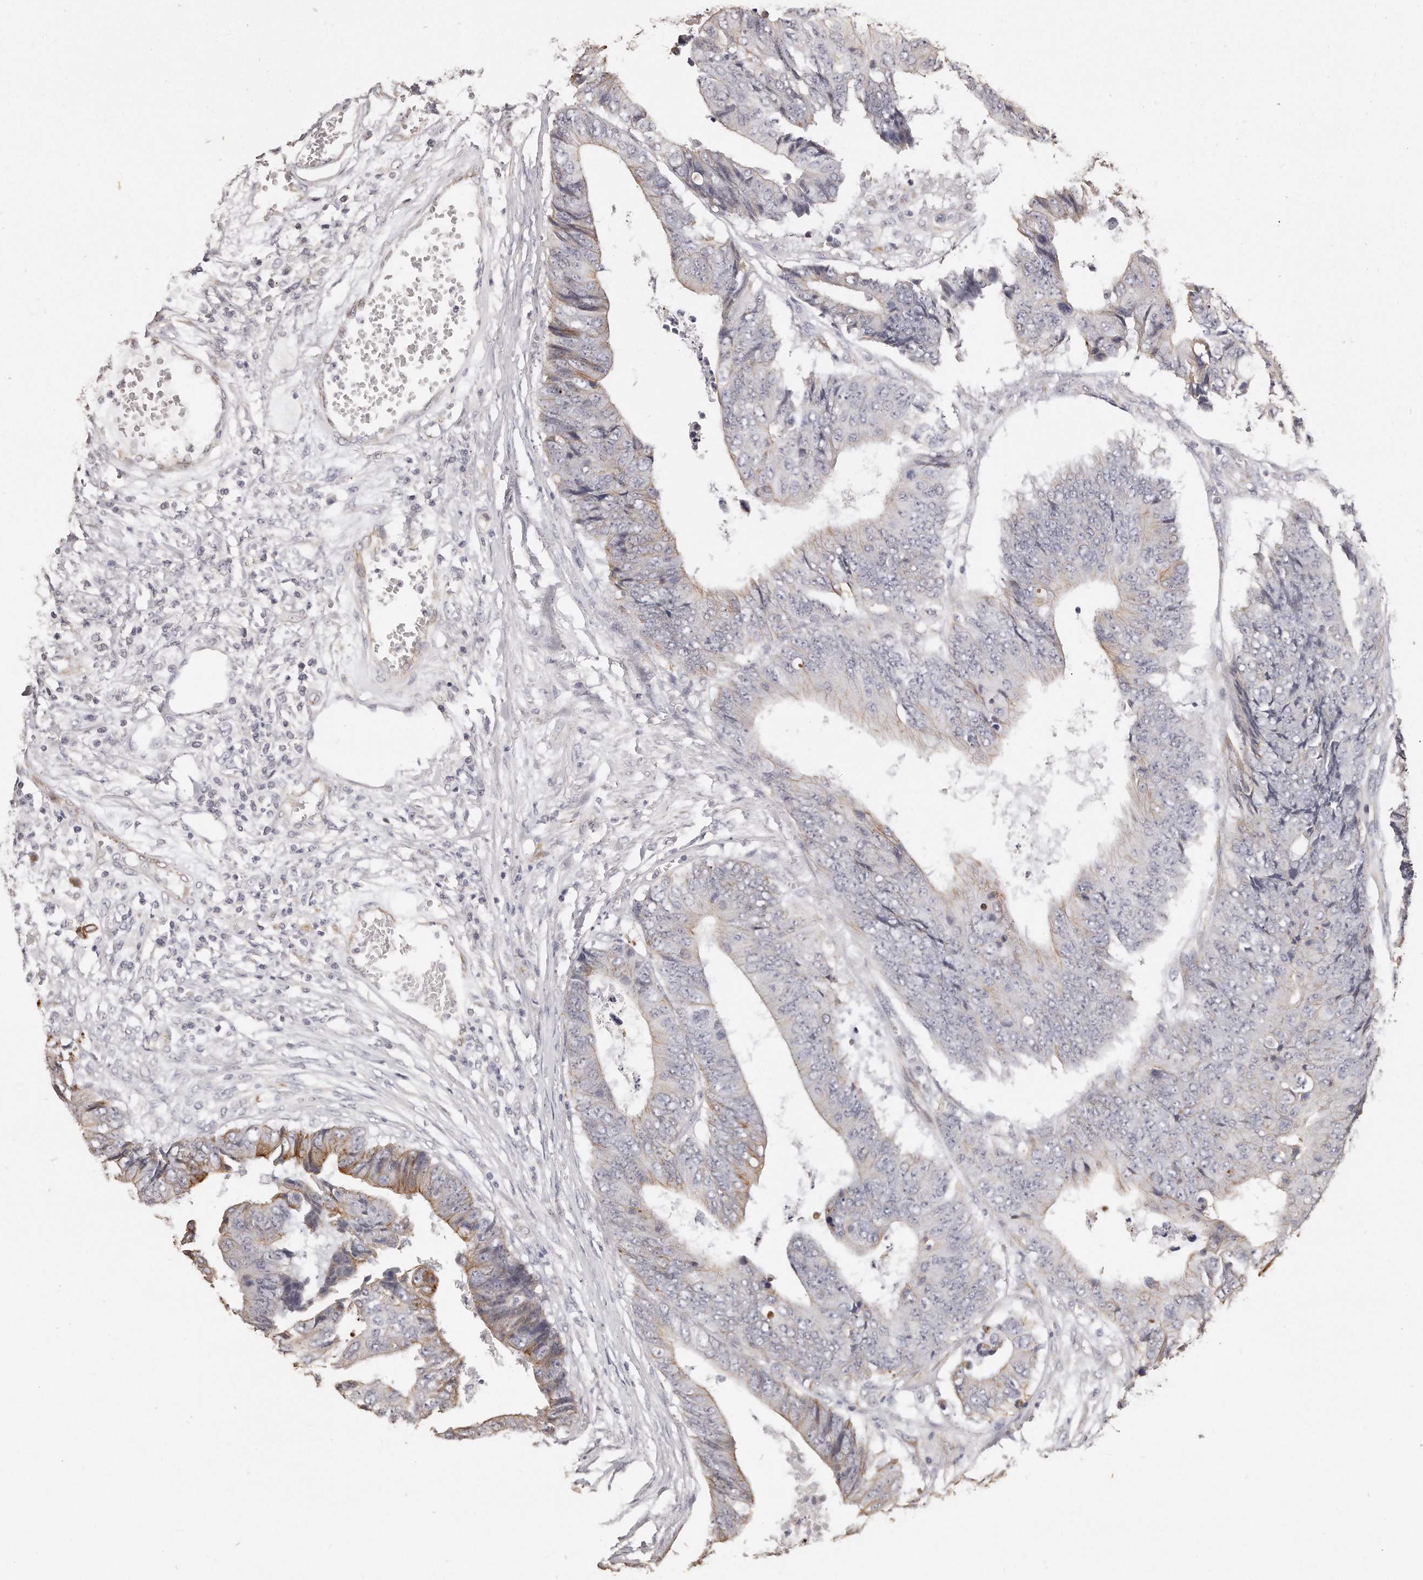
{"staining": {"intensity": "moderate", "quantity": "<25%", "location": "cytoplasmic/membranous"}, "tissue": "colorectal cancer", "cell_type": "Tumor cells", "image_type": "cancer", "snomed": [{"axis": "morphology", "description": "Adenocarcinoma, NOS"}, {"axis": "topography", "description": "Rectum"}], "caption": "Colorectal cancer (adenocarcinoma) stained with DAB immunohistochemistry displays low levels of moderate cytoplasmic/membranous positivity in approximately <25% of tumor cells.", "gene": "ZYG11A", "patient": {"sex": "male", "age": 84}}